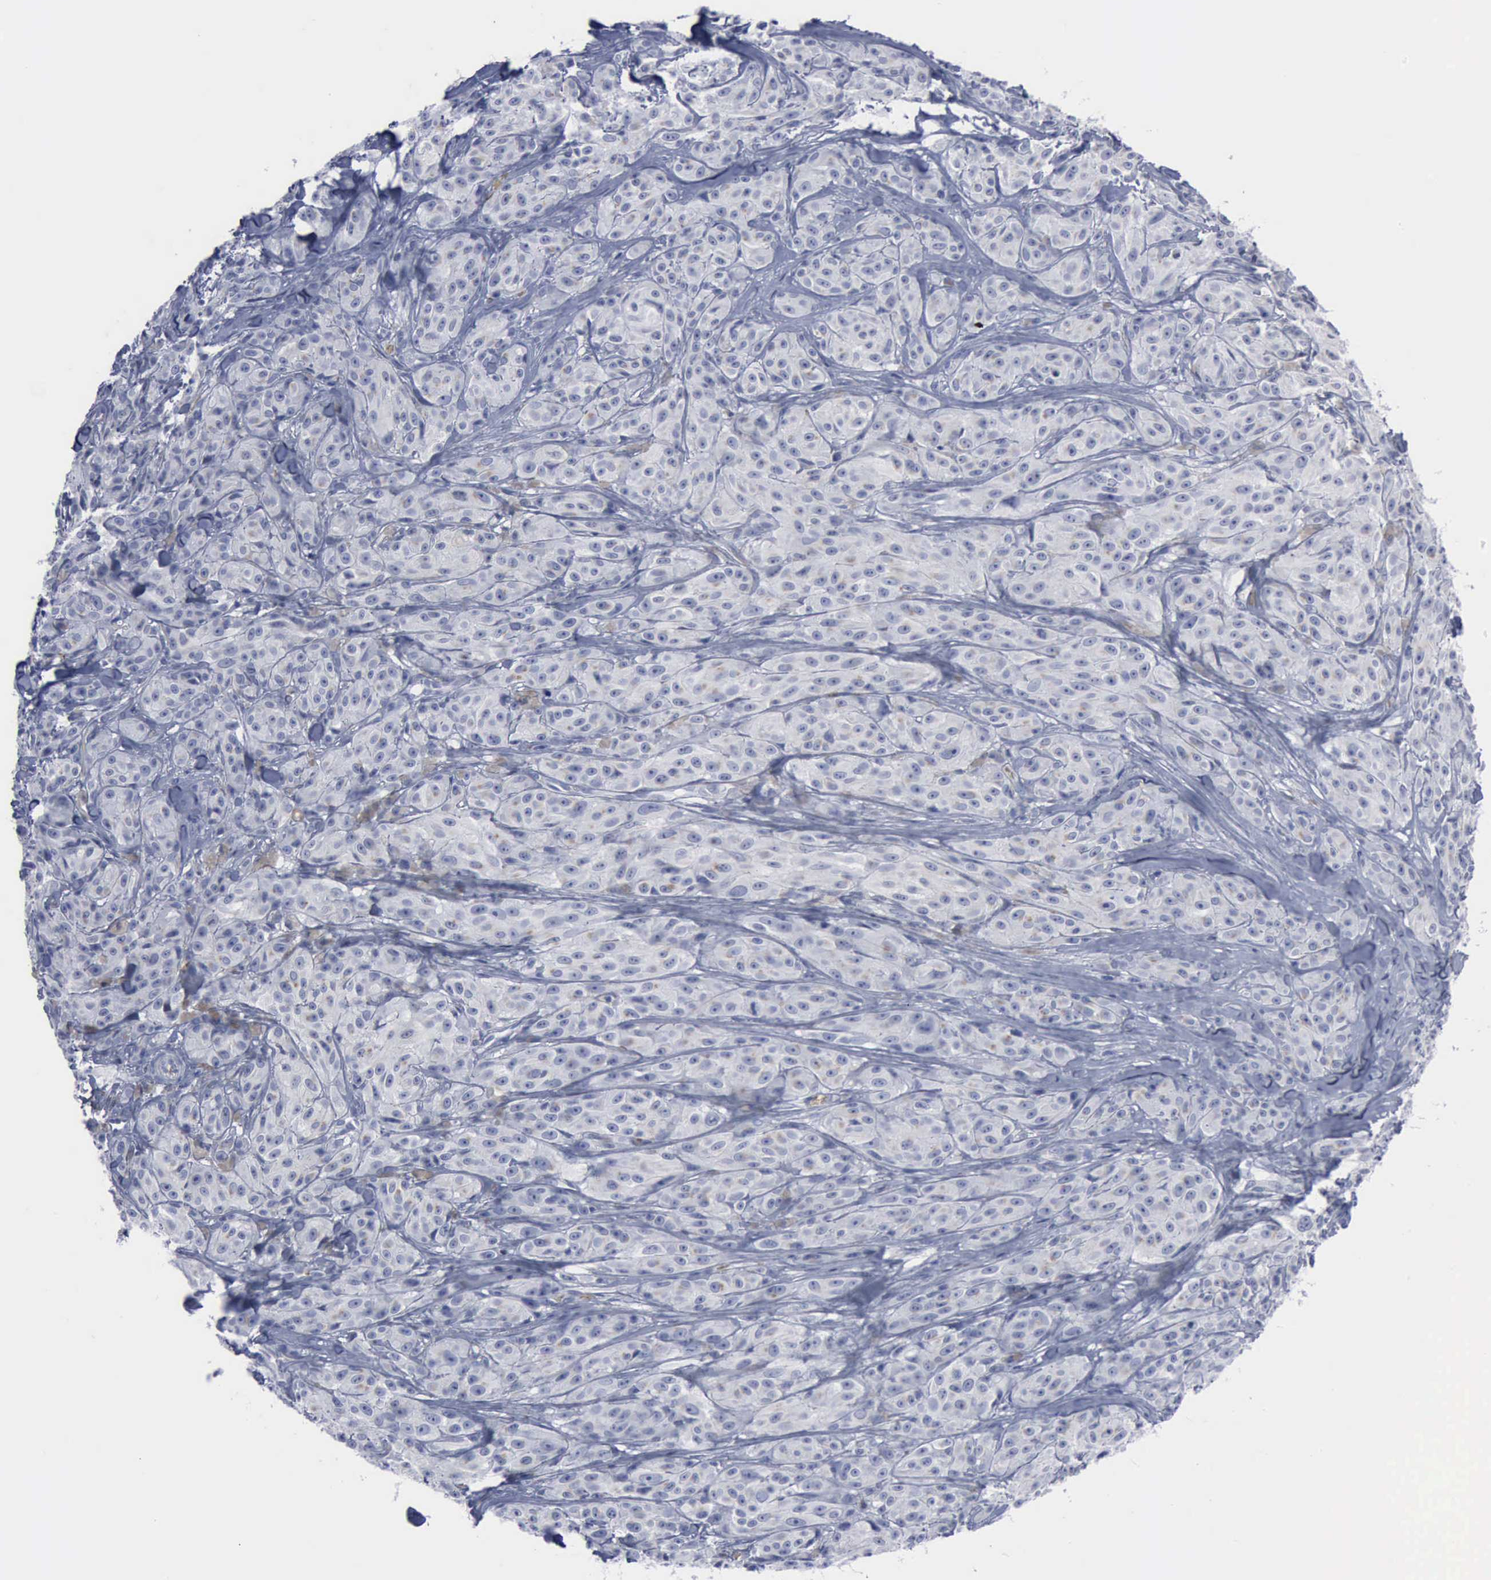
{"staining": {"intensity": "negative", "quantity": "none", "location": "none"}, "tissue": "melanoma", "cell_type": "Tumor cells", "image_type": "cancer", "snomed": [{"axis": "morphology", "description": "Malignant melanoma, NOS"}, {"axis": "topography", "description": "Skin"}], "caption": "The immunohistochemistry (IHC) image has no significant staining in tumor cells of melanoma tissue.", "gene": "TGFB1", "patient": {"sex": "male", "age": 56}}